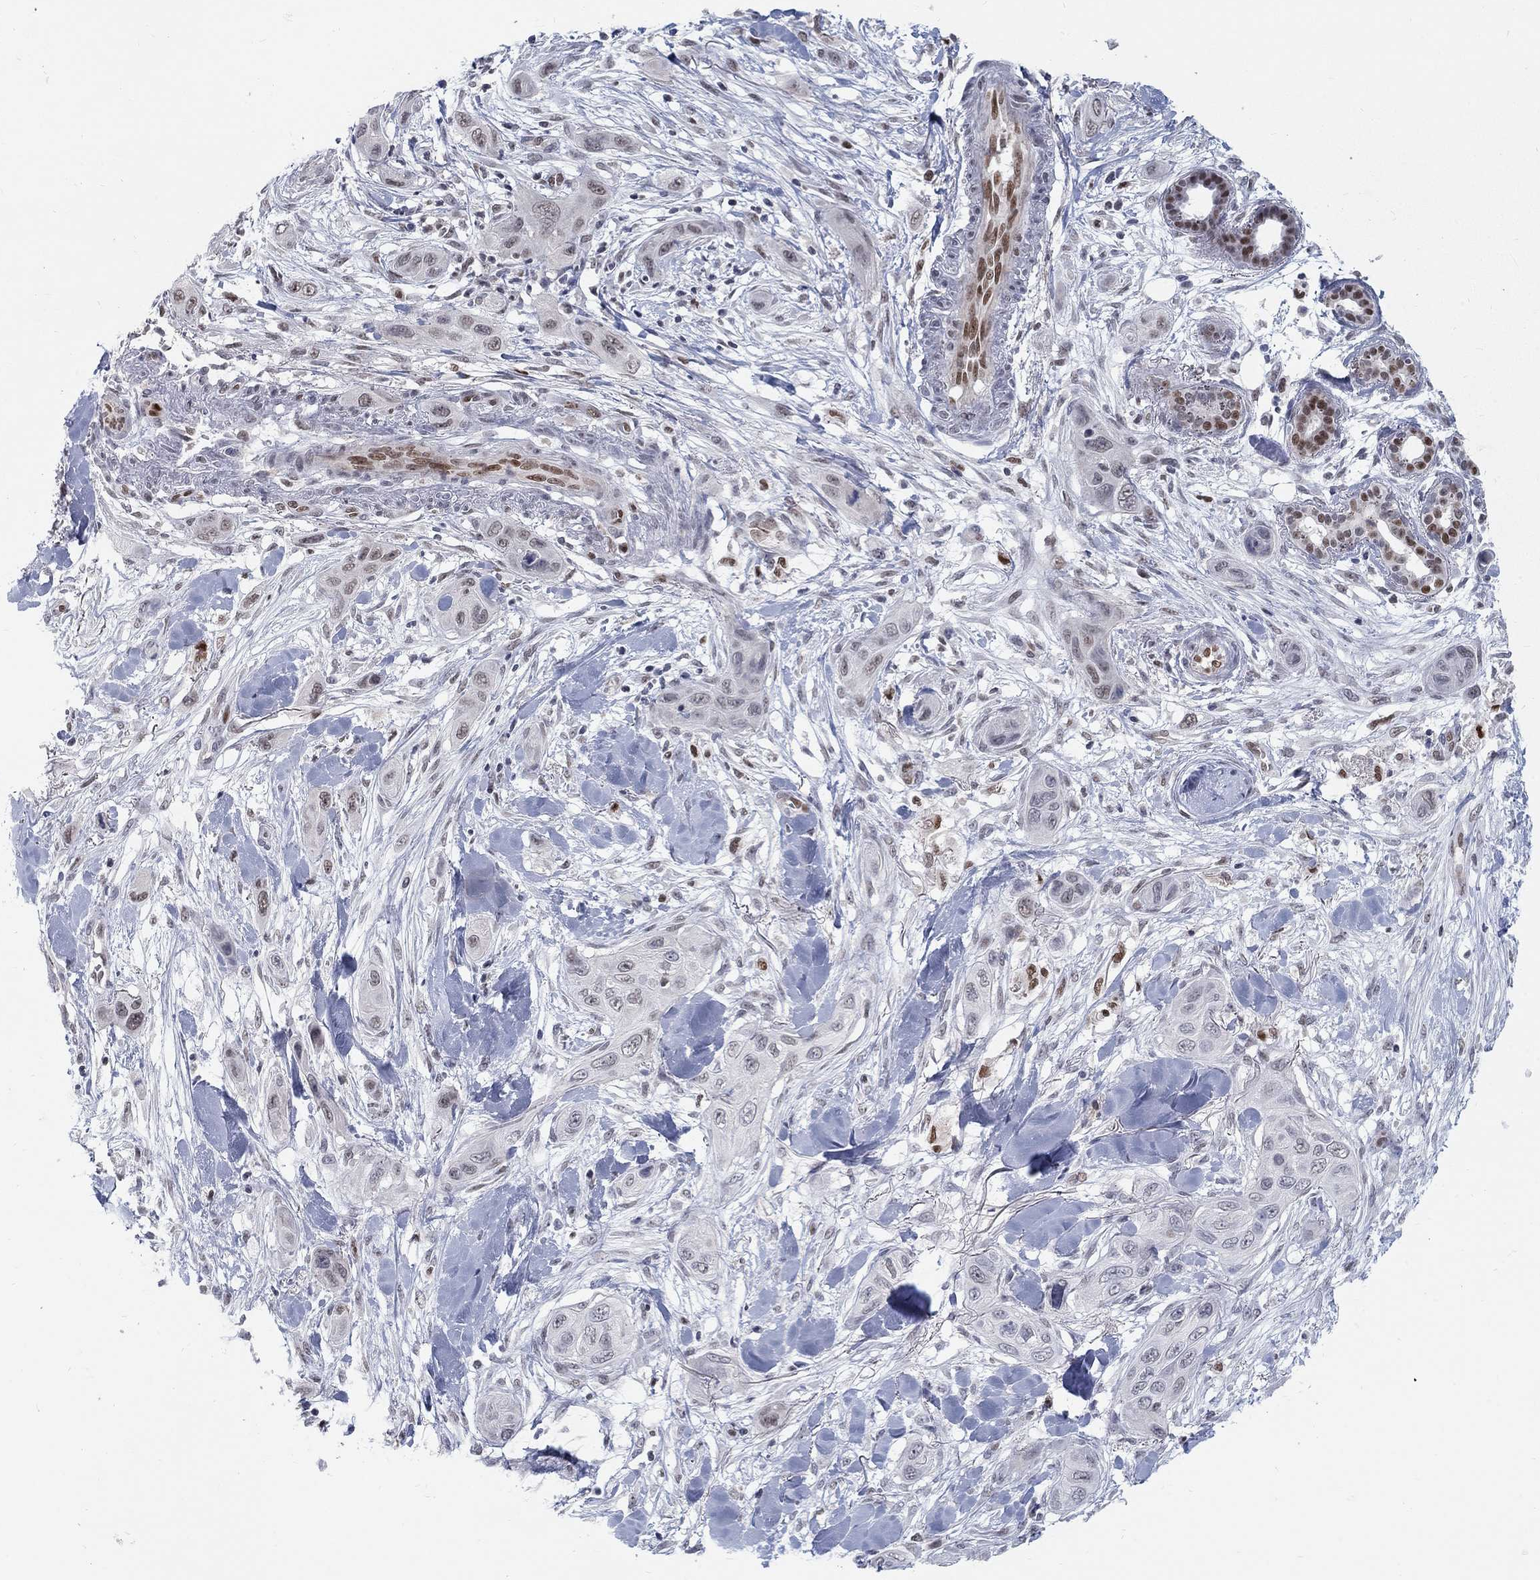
{"staining": {"intensity": "negative", "quantity": "none", "location": "none"}, "tissue": "skin cancer", "cell_type": "Tumor cells", "image_type": "cancer", "snomed": [{"axis": "morphology", "description": "Squamous cell carcinoma, NOS"}, {"axis": "topography", "description": "Skin"}], "caption": "DAB (3,3'-diaminobenzidine) immunohistochemical staining of skin squamous cell carcinoma exhibits no significant positivity in tumor cells.", "gene": "GCFC2", "patient": {"sex": "male", "age": 78}}